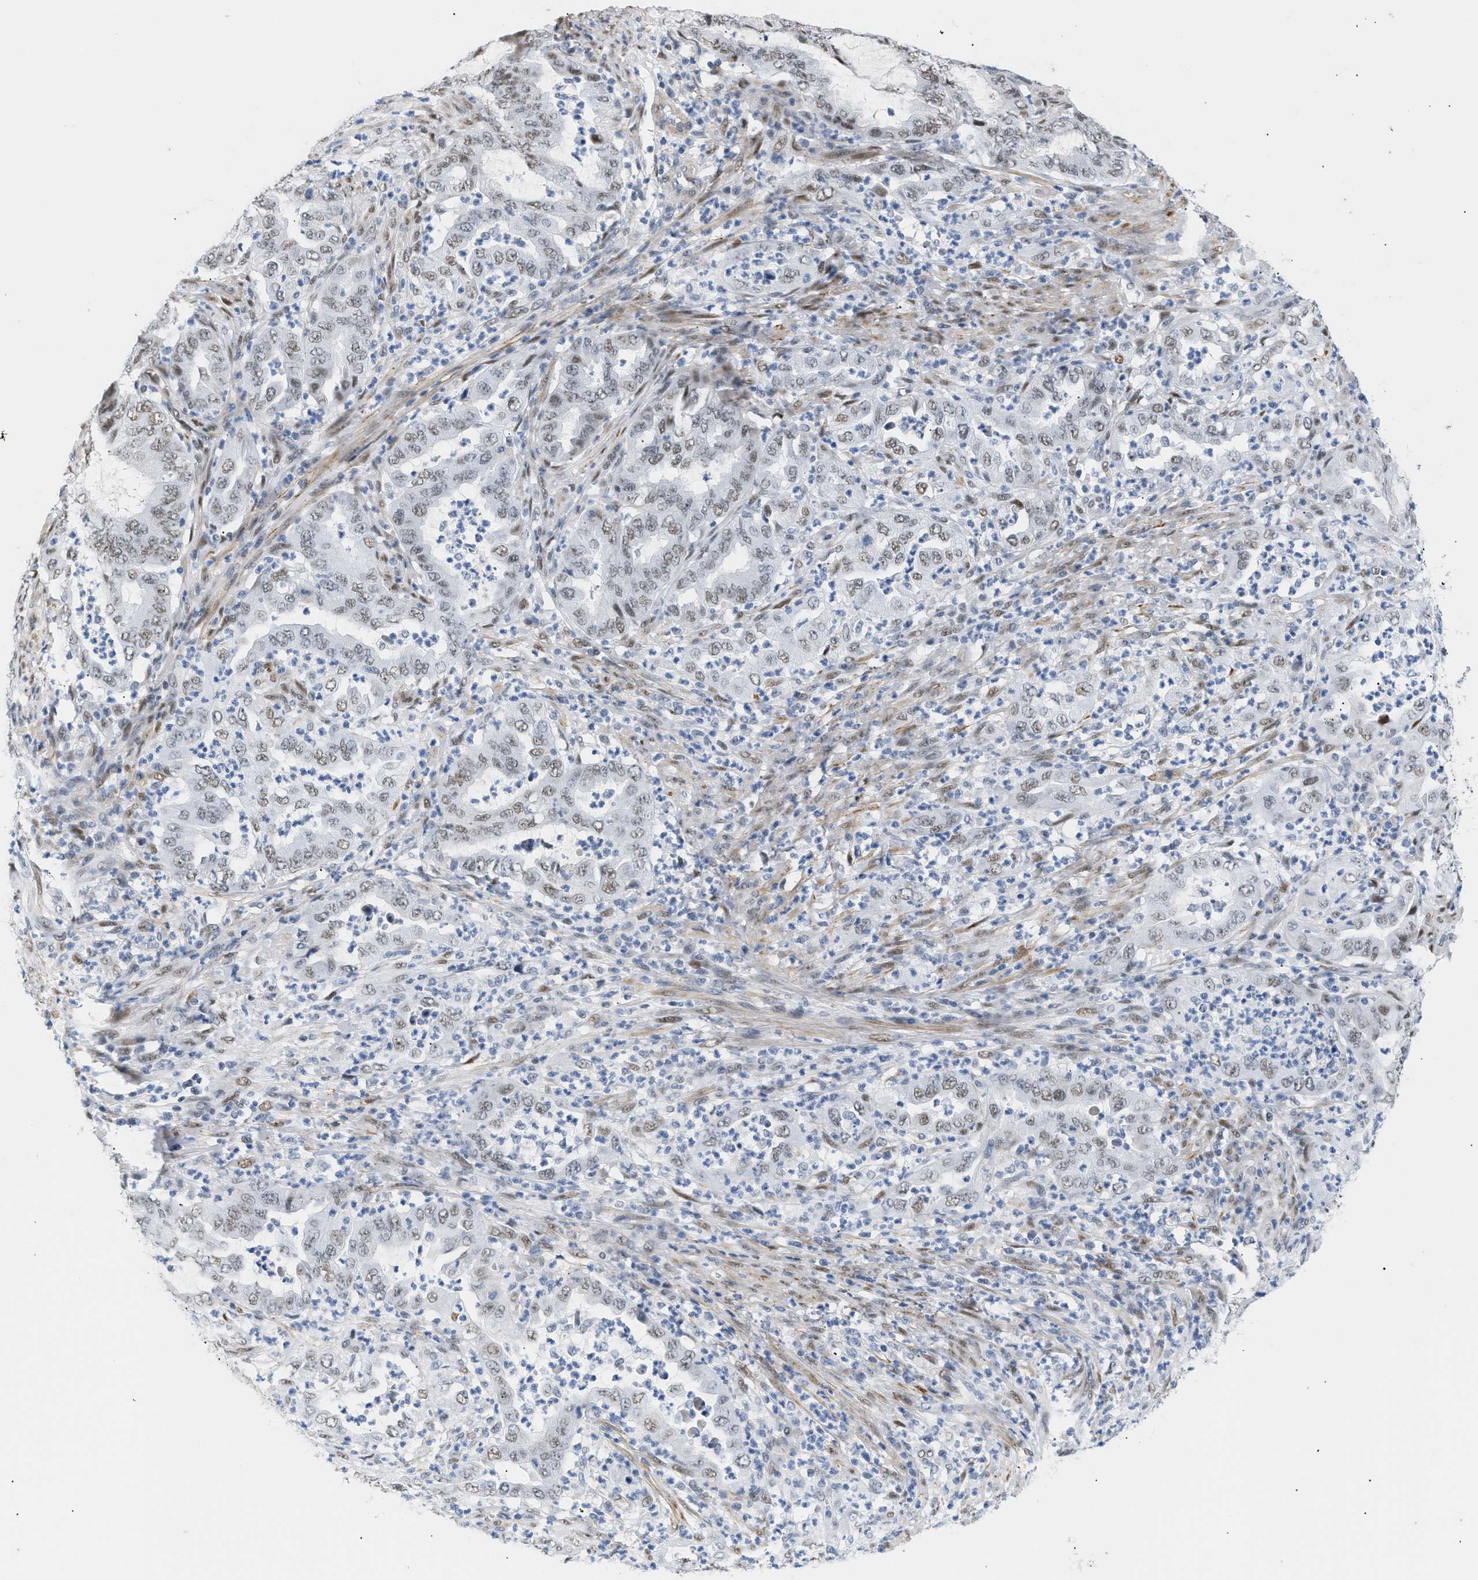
{"staining": {"intensity": "weak", "quantity": "25%-75%", "location": "nuclear"}, "tissue": "endometrial cancer", "cell_type": "Tumor cells", "image_type": "cancer", "snomed": [{"axis": "morphology", "description": "Adenocarcinoma, NOS"}, {"axis": "topography", "description": "Endometrium"}], "caption": "High-power microscopy captured an IHC histopathology image of endometrial adenocarcinoma, revealing weak nuclear expression in approximately 25%-75% of tumor cells.", "gene": "ELN", "patient": {"sex": "female", "age": 70}}